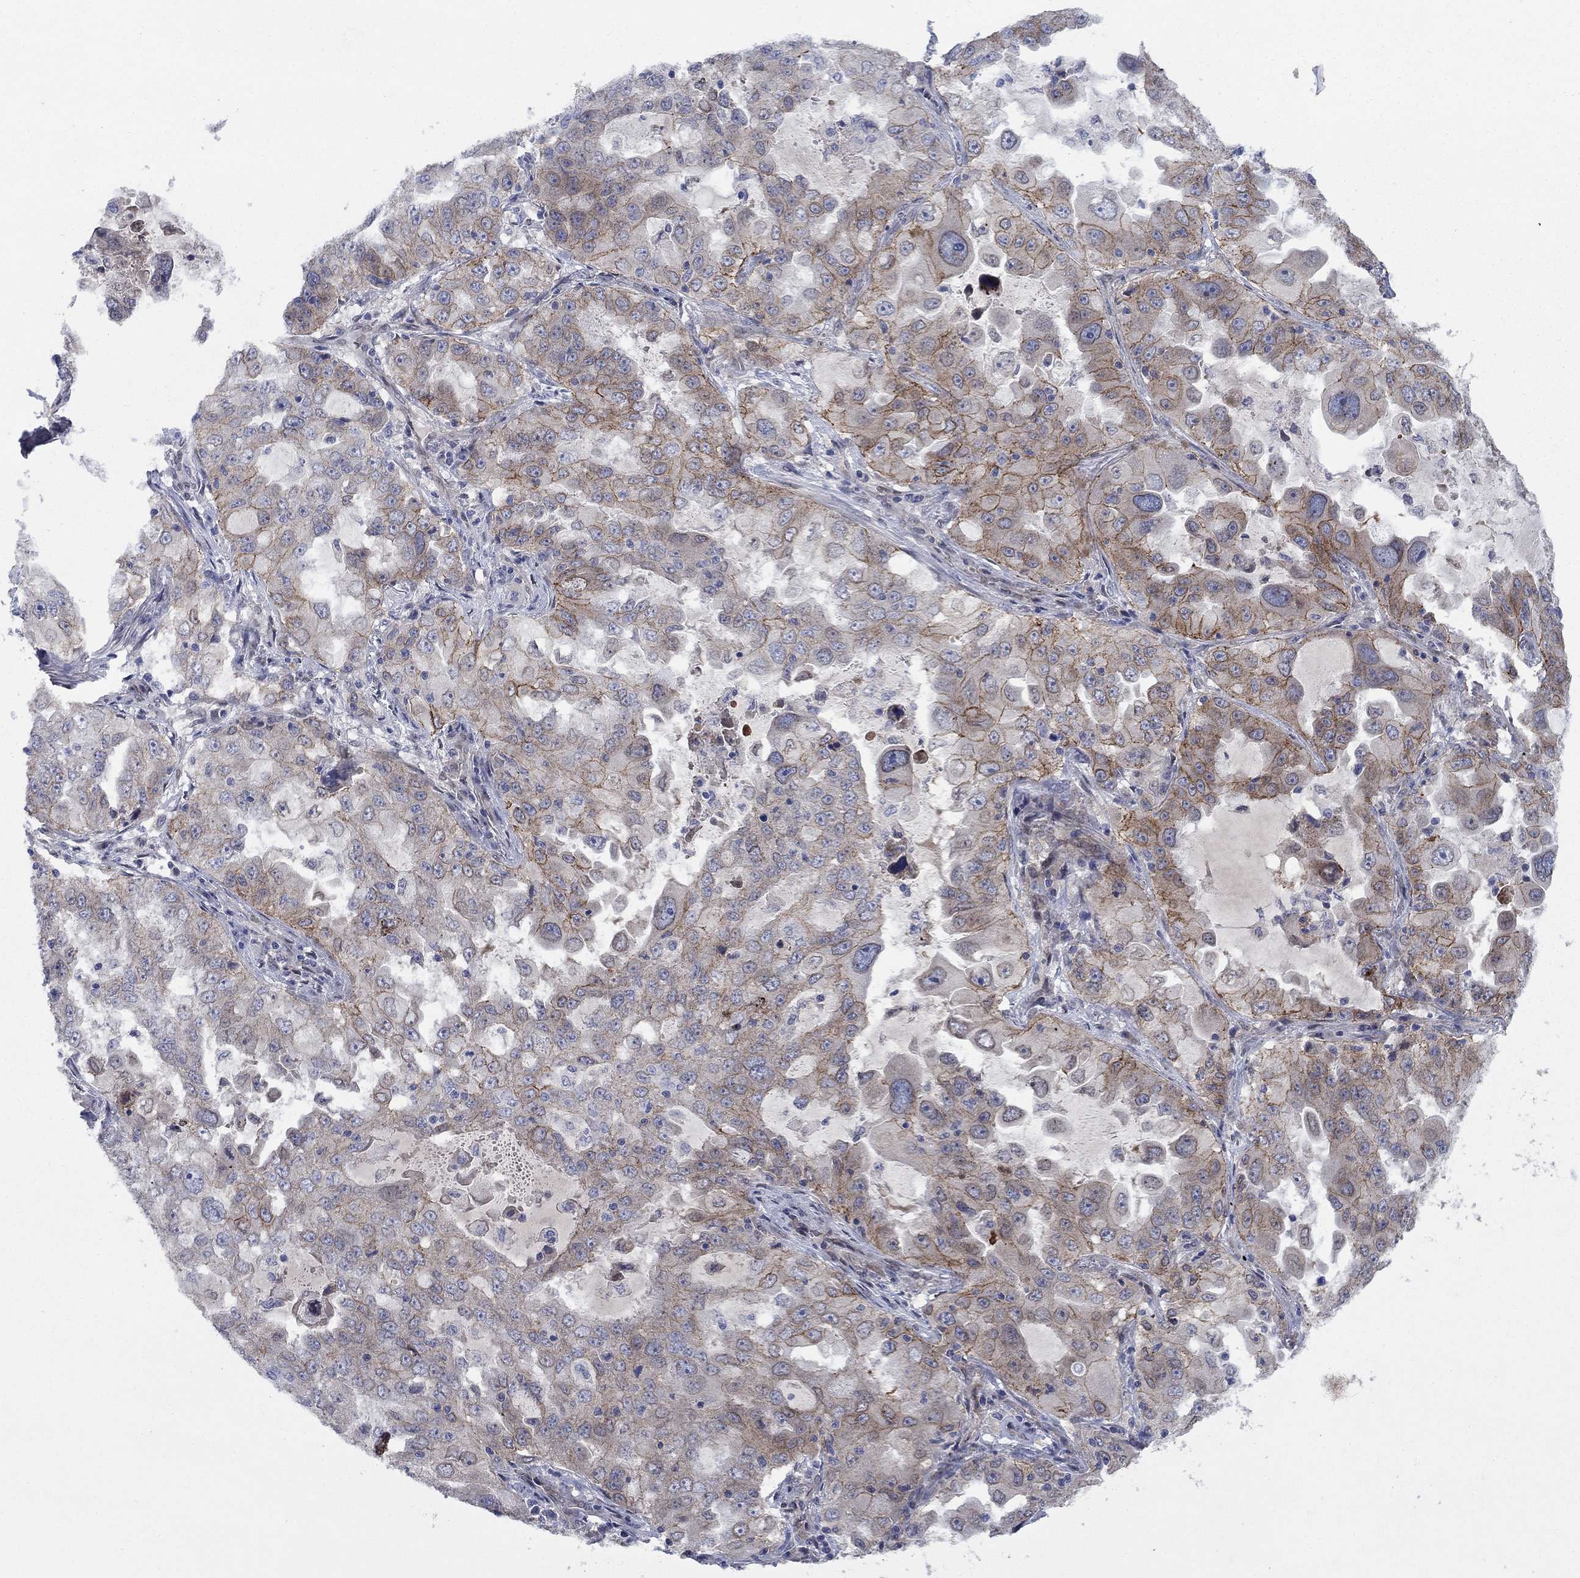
{"staining": {"intensity": "moderate", "quantity": "25%-75%", "location": "cytoplasmic/membranous"}, "tissue": "lung cancer", "cell_type": "Tumor cells", "image_type": "cancer", "snomed": [{"axis": "morphology", "description": "Adenocarcinoma, NOS"}, {"axis": "topography", "description": "Lung"}], "caption": "The photomicrograph displays a brown stain indicating the presence of a protein in the cytoplasmic/membranous of tumor cells in adenocarcinoma (lung).", "gene": "EMC9", "patient": {"sex": "female", "age": 61}}